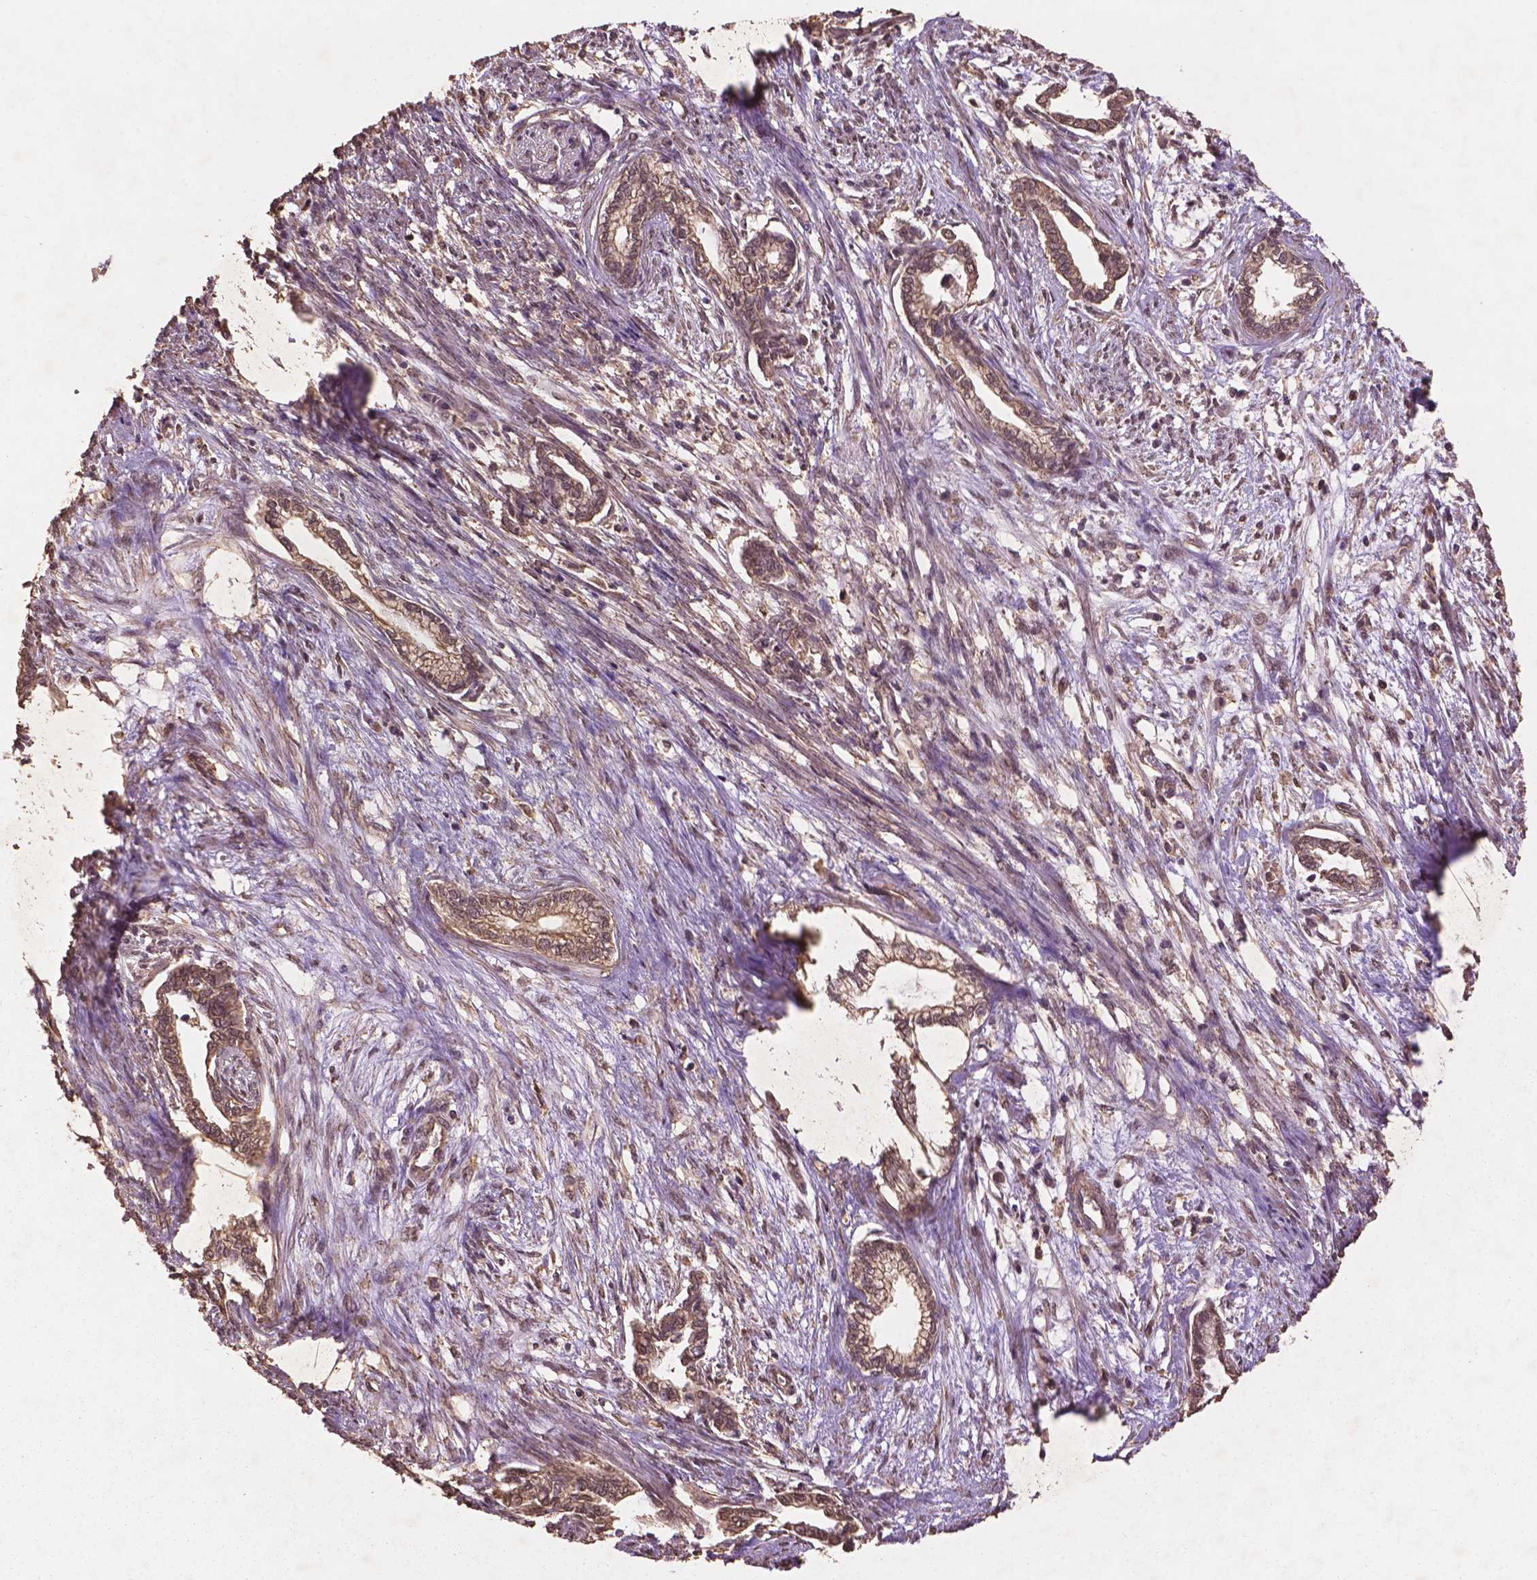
{"staining": {"intensity": "weak", "quantity": ">75%", "location": "cytoplasmic/membranous"}, "tissue": "cervical cancer", "cell_type": "Tumor cells", "image_type": "cancer", "snomed": [{"axis": "morphology", "description": "Adenocarcinoma, NOS"}, {"axis": "topography", "description": "Cervix"}], "caption": "Immunohistochemical staining of human cervical cancer reveals weak cytoplasmic/membranous protein positivity in approximately >75% of tumor cells. Nuclei are stained in blue.", "gene": "BABAM1", "patient": {"sex": "female", "age": 62}}